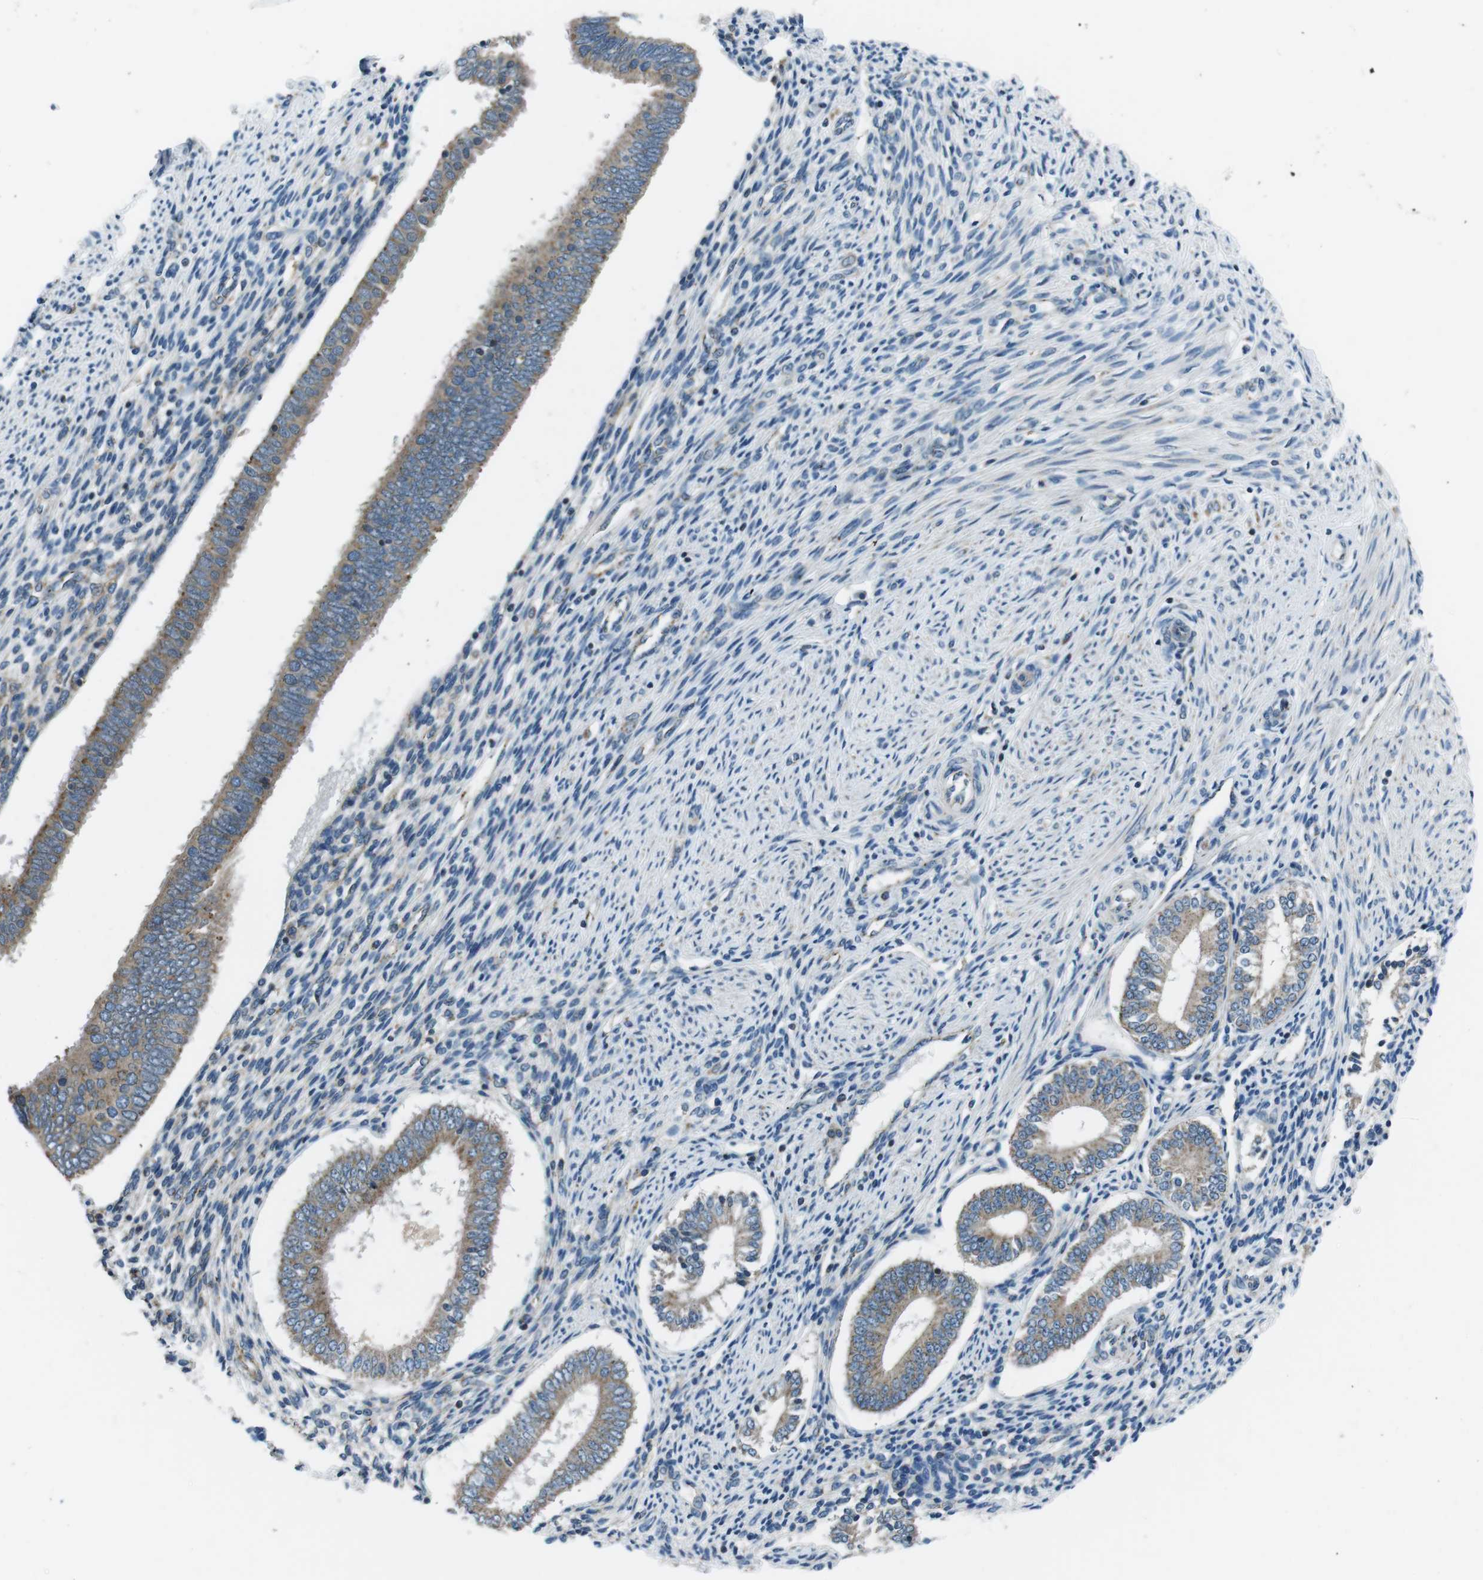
{"staining": {"intensity": "negative", "quantity": "none", "location": "none"}, "tissue": "endometrium", "cell_type": "Cells in endometrial stroma", "image_type": "normal", "snomed": [{"axis": "morphology", "description": "Normal tissue, NOS"}, {"axis": "topography", "description": "Endometrium"}], "caption": "High magnification brightfield microscopy of unremarkable endometrium stained with DAB (3,3'-diaminobenzidine) (brown) and counterstained with hematoxylin (blue): cells in endometrial stroma show no significant expression. (DAB (3,3'-diaminobenzidine) immunohistochemistry visualized using brightfield microscopy, high magnification).", "gene": "FAM3B", "patient": {"sex": "female", "age": 42}}